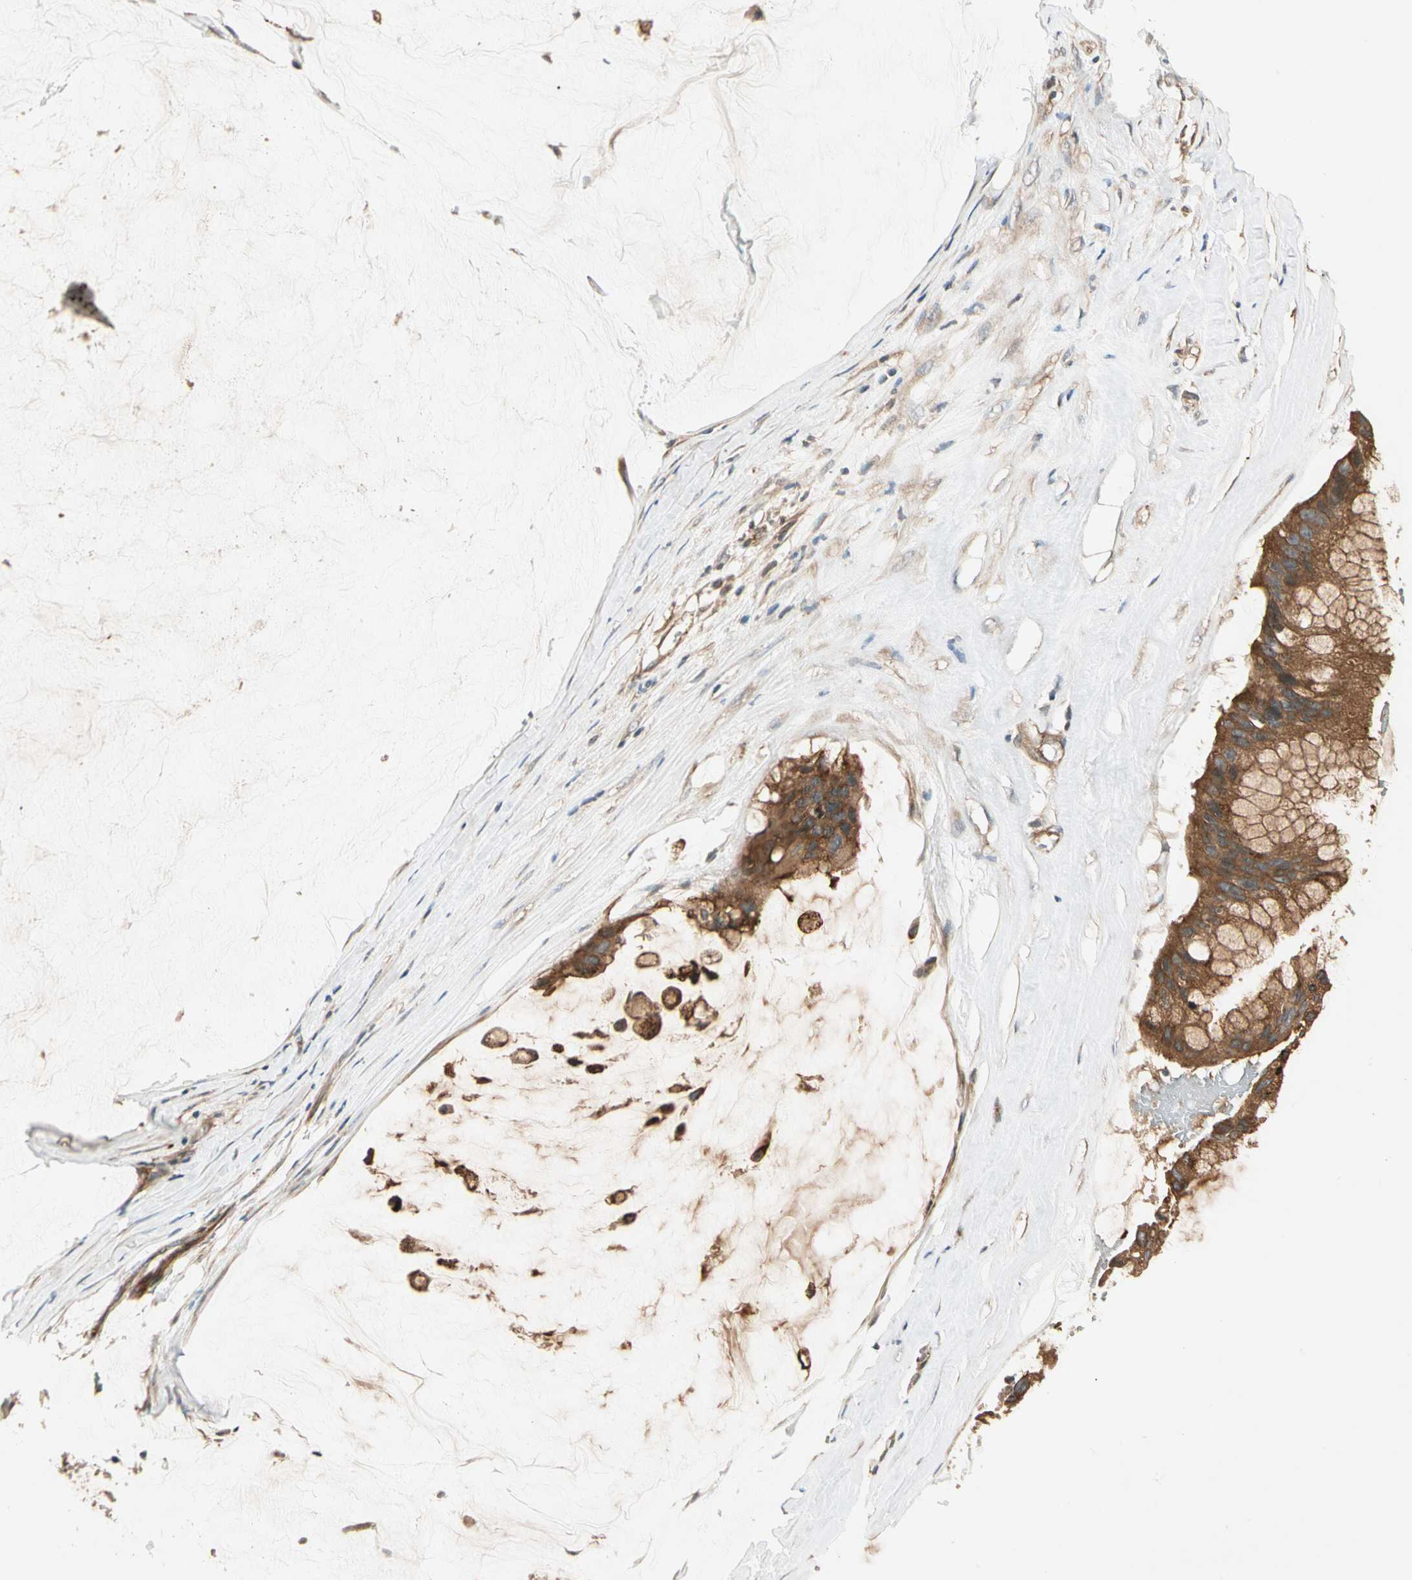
{"staining": {"intensity": "moderate", "quantity": ">75%", "location": "cytoplasmic/membranous"}, "tissue": "ovarian cancer", "cell_type": "Tumor cells", "image_type": "cancer", "snomed": [{"axis": "morphology", "description": "Cystadenocarcinoma, mucinous, NOS"}, {"axis": "topography", "description": "Ovary"}], "caption": "Ovarian cancer tissue displays moderate cytoplasmic/membranous positivity in about >75% of tumor cells, visualized by immunohistochemistry.", "gene": "ROCK2", "patient": {"sex": "female", "age": 39}}